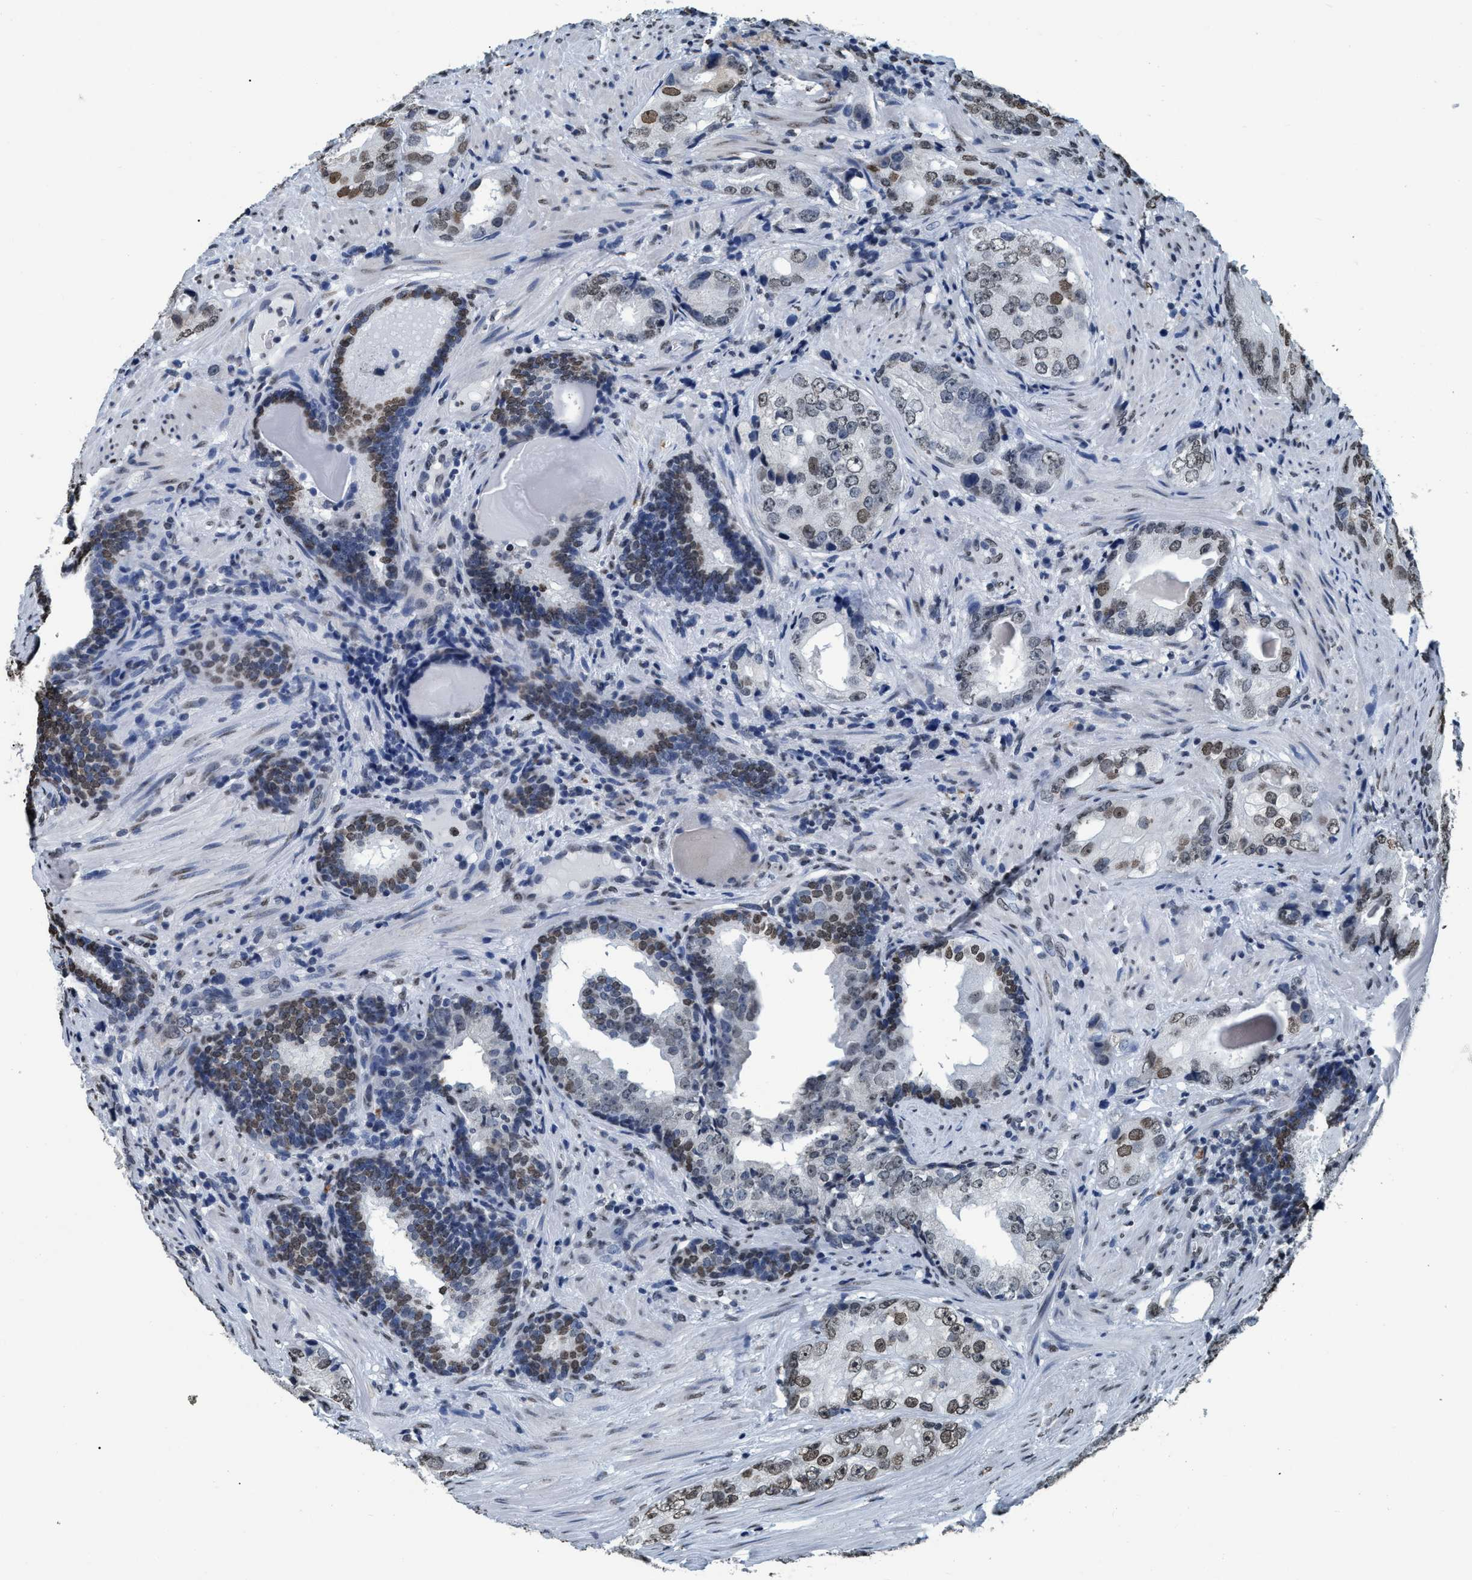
{"staining": {"intensity": "moderate", "quantity": "25%-75%", "location": "nuclear"}, "tissue": "prostate cancer", "cell_type": "Tumor cells", "image_type": "cancer", "snomed": [{"axis": "morphology", "description": "Adenocarcinoma, High grade"}, {"axis": "topography", "description": "Prostate"}], "caption": "Immunohistochemistry staining of prostate cancer (high-grade adenocarcinoma), which demonstrates medium levels of moderate nuclear staining in approximately 25%-75% of tumor cells indicating moderate nuclear protein staining. The staining was performed using DAB (3,3'-diaminobenzidine) (brown) for protein detection and nuclei were counterstained in hematoxylin (blue).", "gene": "CCNE2", "patient": {"sex": "male", "age": 66}}